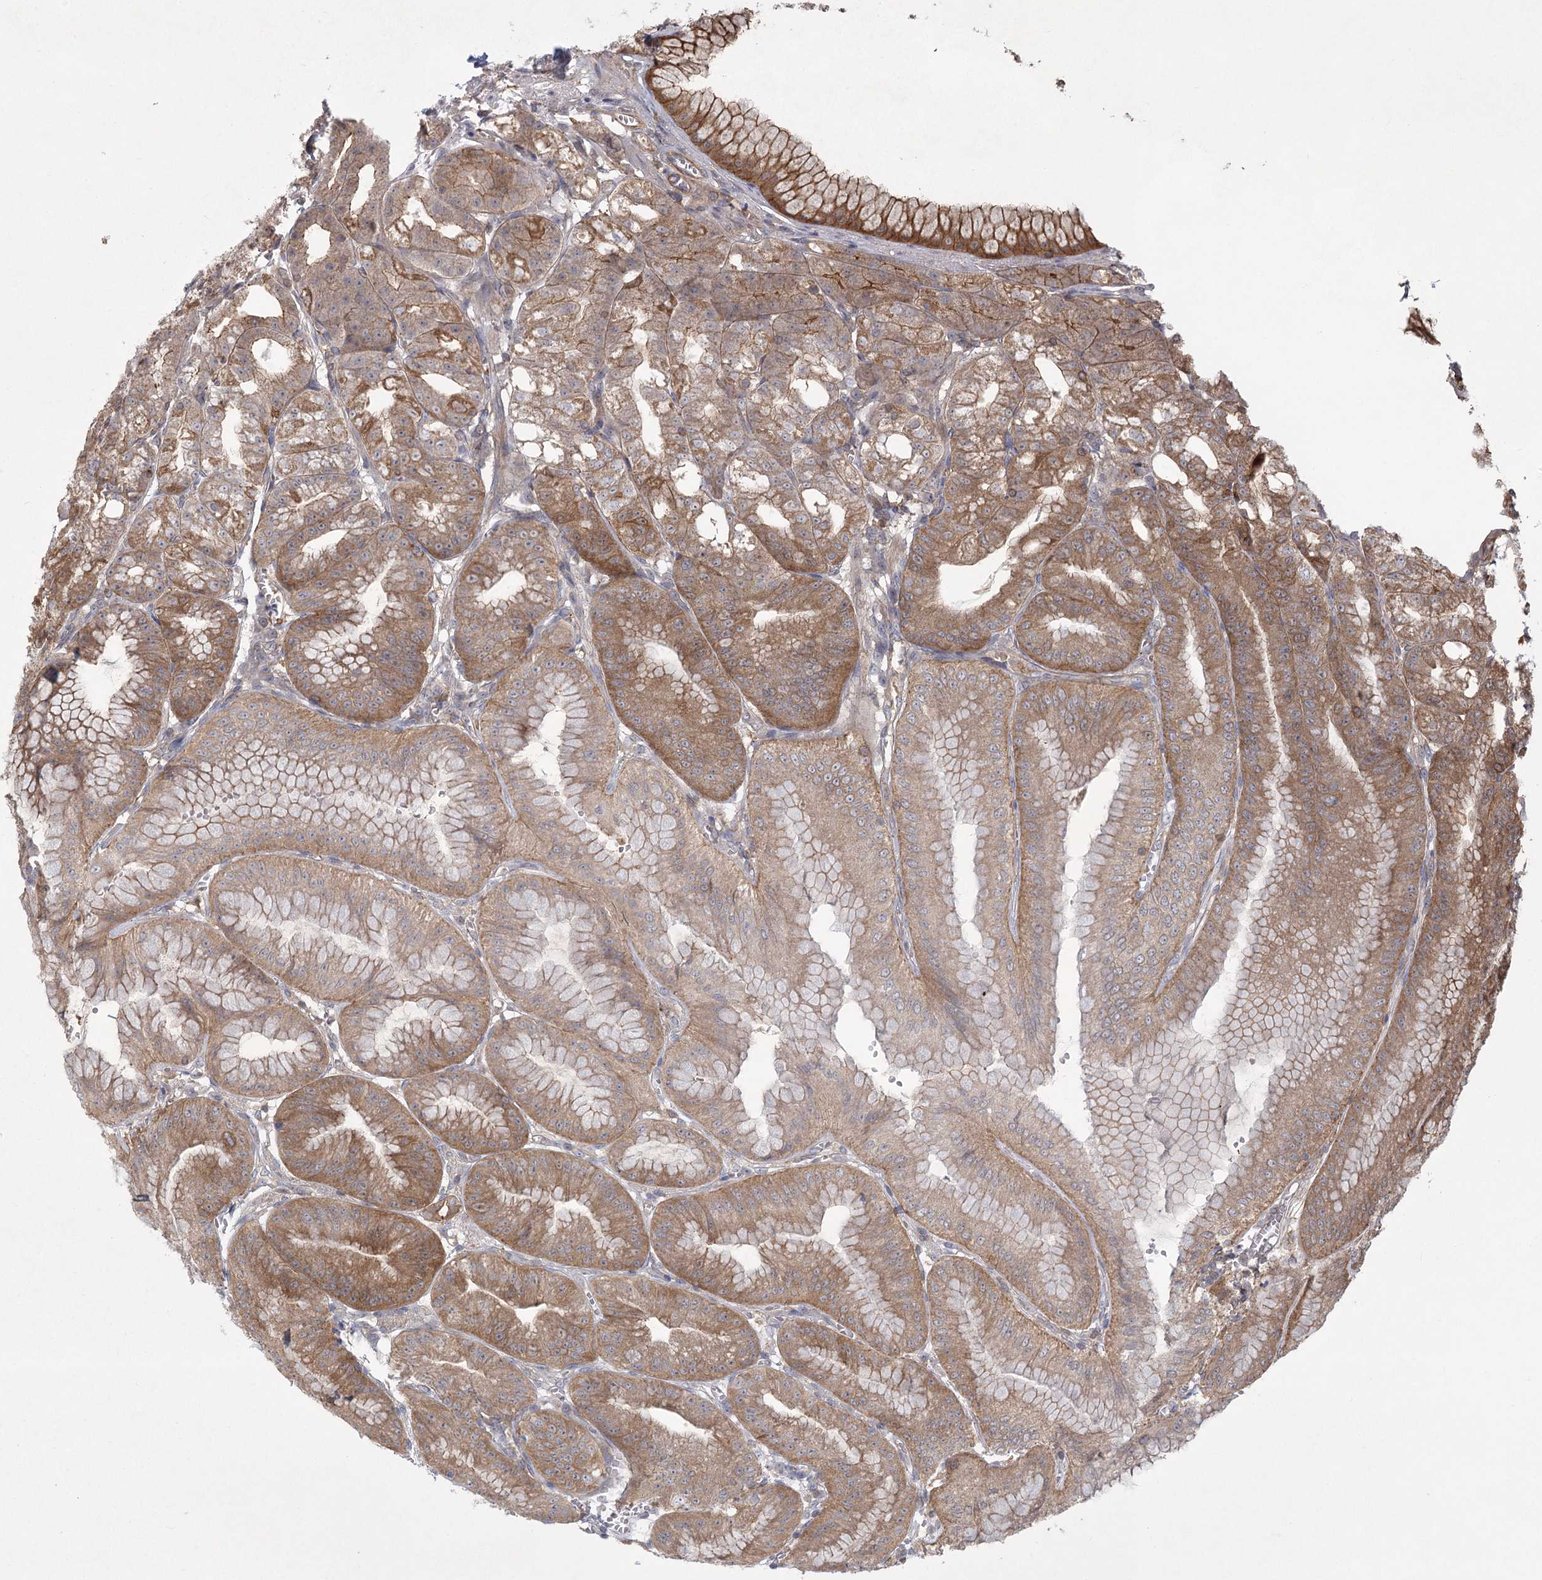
{"staining": {"intensity": "moderate", "quantity": ">75%", "location": "cytoplasmic/membranous"}, "tissue": "stomach", "cell_type": "Glandular cells", "image_type": "normal", "snomed": [{"axis": "morphology", "description": "Normal tissue, NOS"}, {"axis": "topography", "description": "Stomach, upper"}, {"axis": "topography", "description": "Stomach, lower"}], "caption": "Stomach stained with DAB (3,3'-diaminobenzidine) immunohistochemistry reveals medium levels of moderate cytoplasmic/membranous positivity in about >75% of glandular cells.", "gene": "MEPE", "patient": {"sex": "male", "age": 71}}